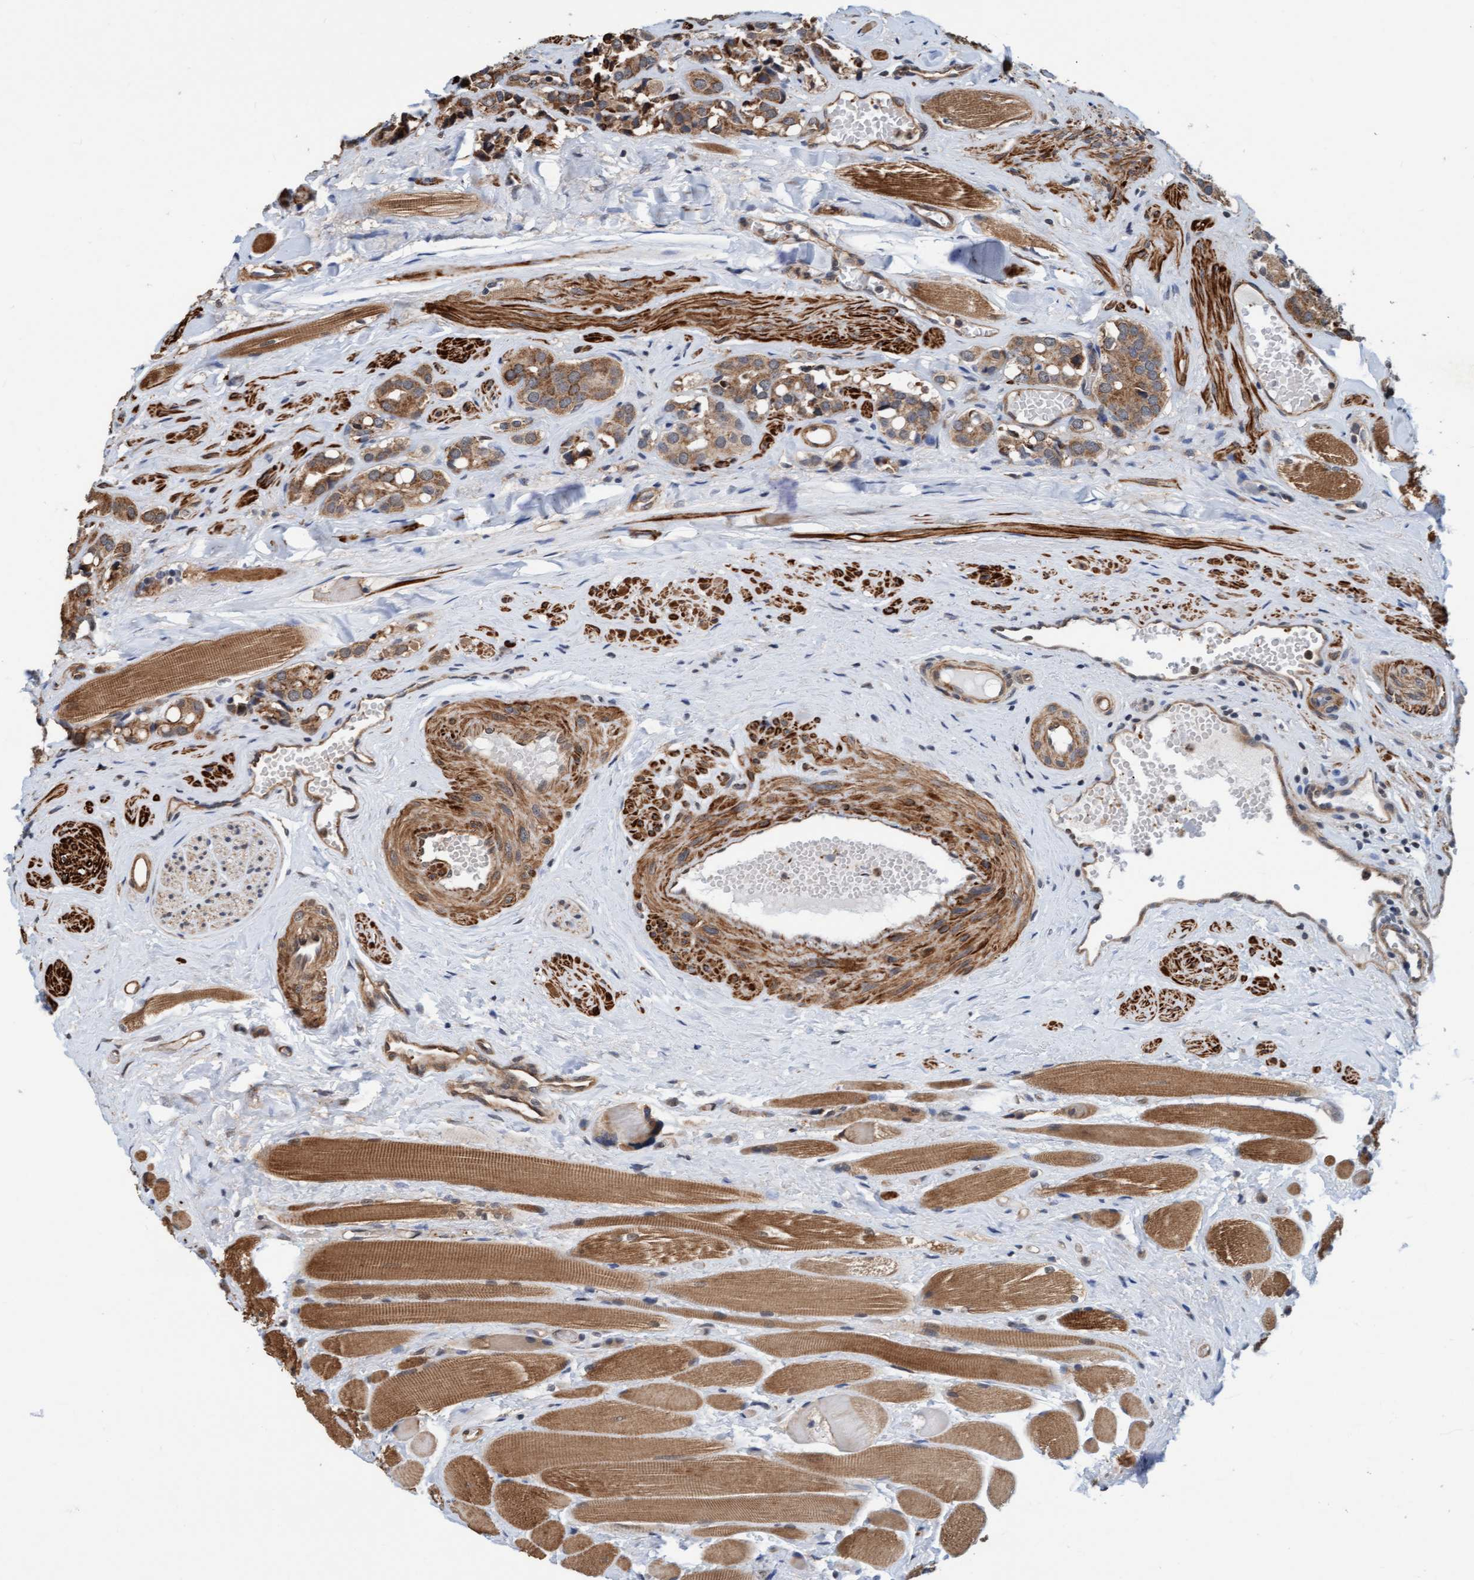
{"staining": {"intensity": "moderate", "quantity": ">75%", "location": "cytoplasmic/membranous"}, "tissue": "prostate cancer", "cell_type": "Tumor cells", "image_type": "cancer", "snomed": [{"axis": "morphology", "description": "Adenocarcinoma, High grade"}, {"axis": "topography", "description": "Prostate"}], "caption": "Prostate high-grade adenocarcinoma tissue demonstrates moderate cytoplasmic/membranous expression in about >75% of tumor cells, visualized by immunohistochemistry.", "gene": "STXBP4", "patient": {"sex": "male", "age": 52}}